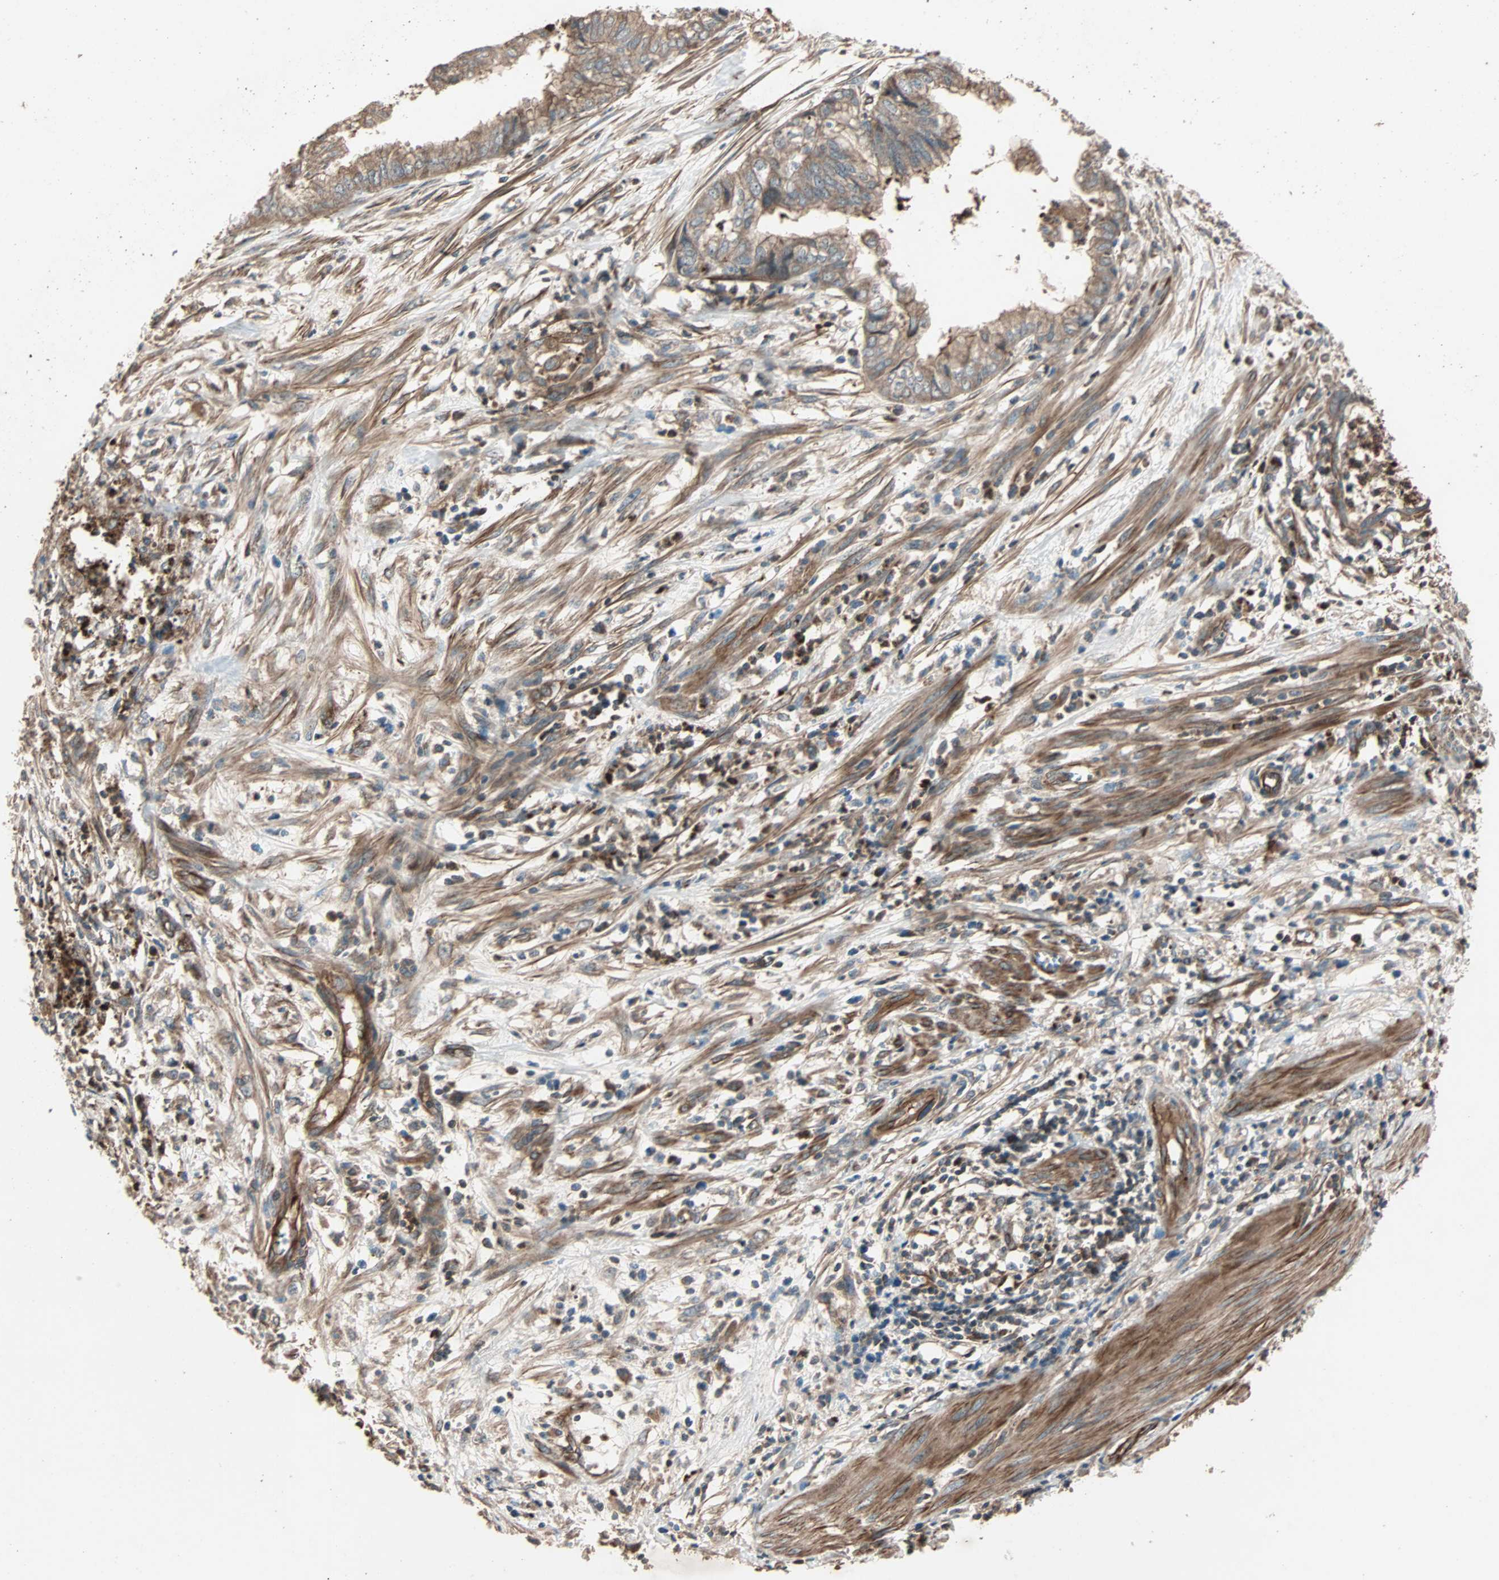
{"staining": {"intensity": "moderate", "quantity": ">75%", "location": "cytoplasmic/membranous"}, "tissue": "endometrial cancer", "cell_type": "Tumor cells", "image_type": "cancer", "snomed": [{"axis": "morphology", "description": "Necrosis, NOS"}, {"axis": "morphology", "description": "Adenocarcinoma, NOS"}, {"axis": "topography", "description": "Endometrium"}], "caption": "Immunohistochemistry (DAB) staining of endometrial adenocarcinoma demonstrates moderate cytoplasmic/membranous protein positivity in approximately >75% of tumor cells. (IHC, brightfield microscopy, high magnification).", "gene": "GCK", "patient": {"sex": "female", "age": 79}}